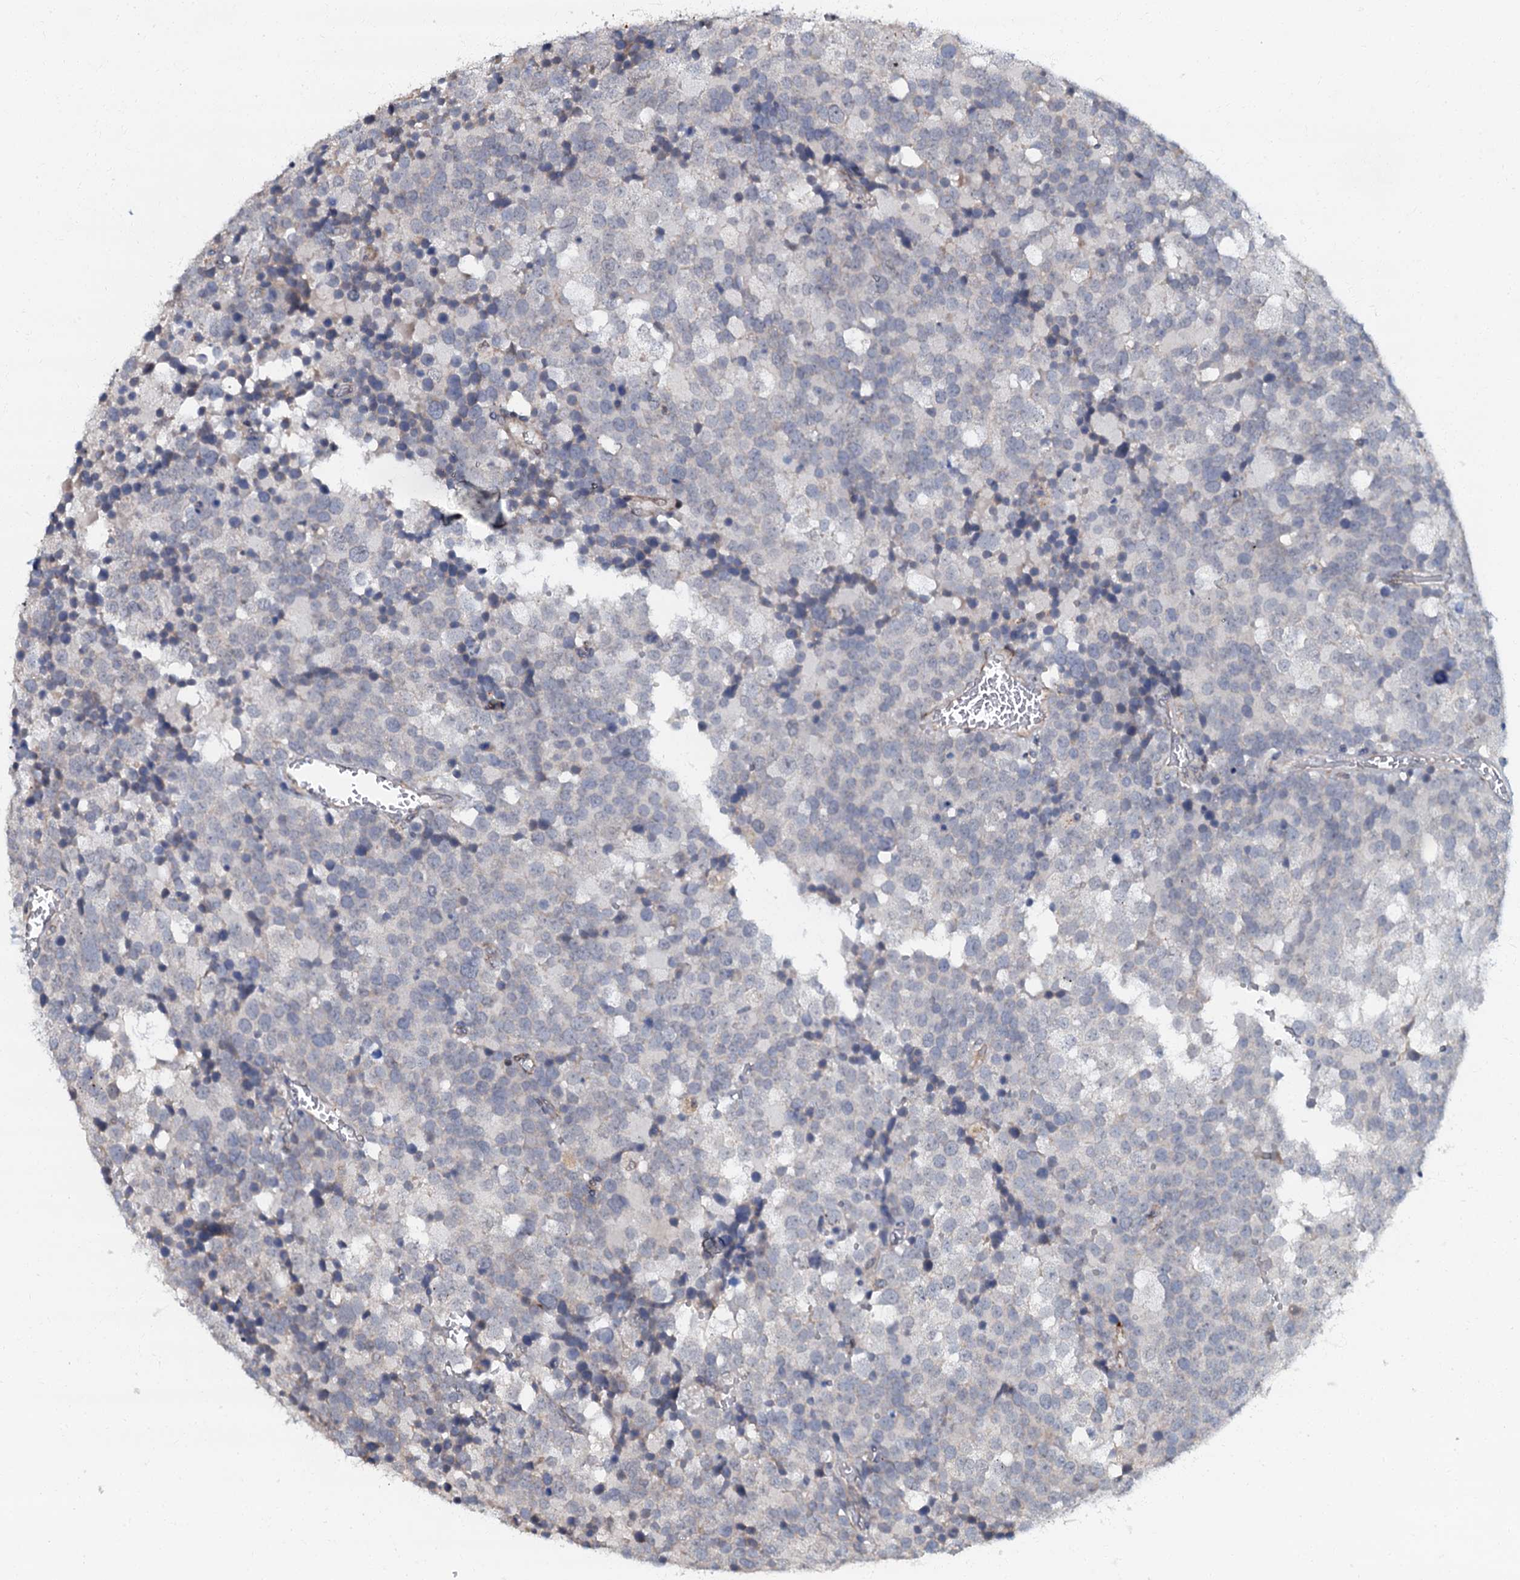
{"staining": {"intensity": "negative", "quantity": "none", "location": "none"}, "tissue": "testis cancer", "cell_type": "Tumor cells", "image_type": "cancer", "snomed": [{"axis": "morphology", "description": "Seminoma, NOS"}, {"axis": "topography", "description": "Testis"}], "caption": "The histopathology image shows no significant expression in tumor cells of testis cancer (seminoma).", "gene": "OLAH", "patient": {"sex": "male", "age": 71}}